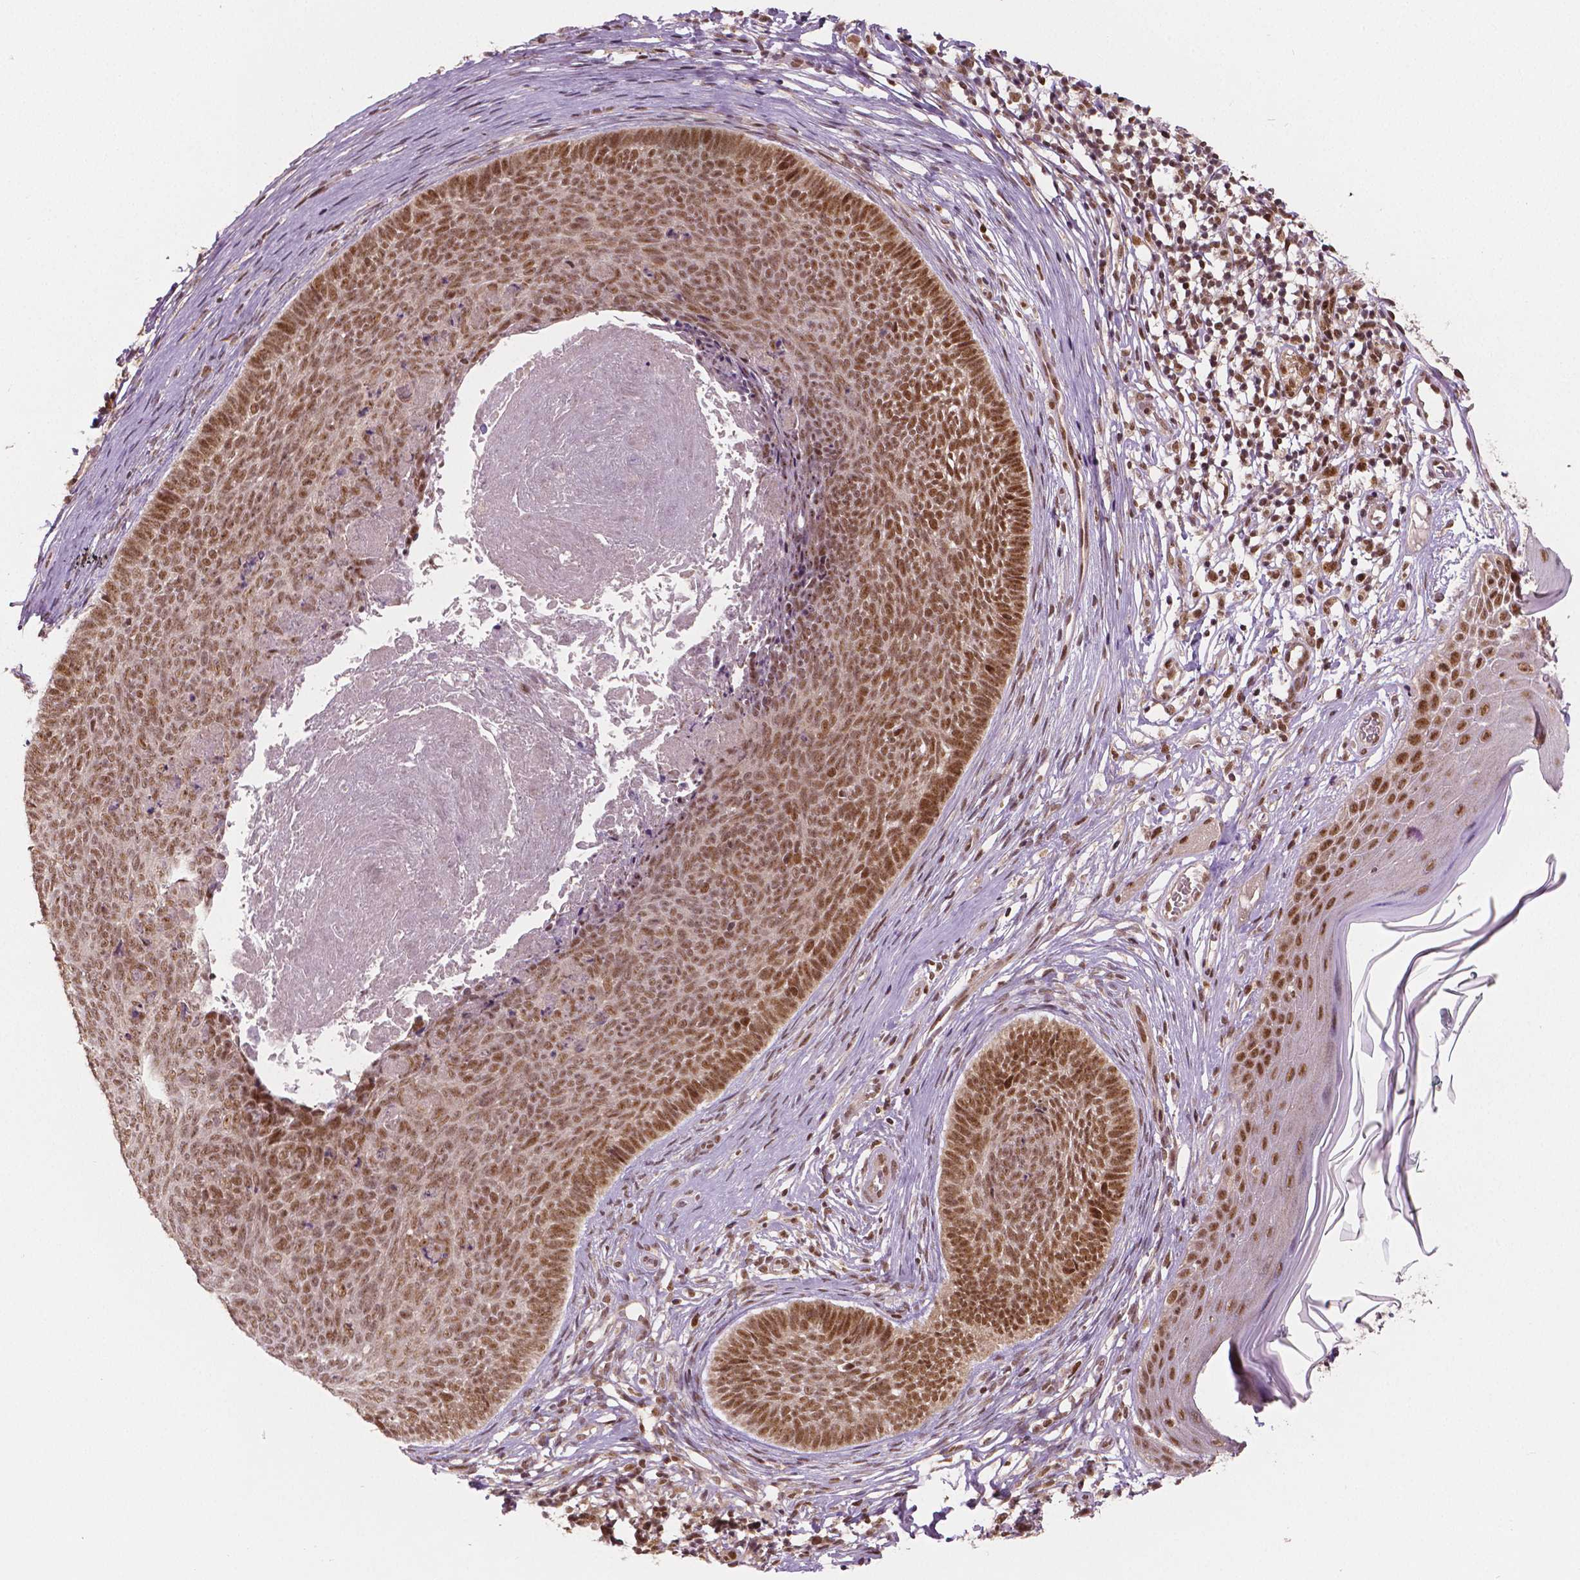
{"staining": {"intensity": "moderate", "quantity": ">75%", "location": "nuclear"}, "tissue": "skin cancer", "cell_type": "Tumor cells", "image_type": "cancer", "snomed": [{"axis": "morphology", "description": "Basal cell carcinoma"}, {"axis": "topography", "description": "Skin"}], "caption": "IHC of skin basal cell carcinoma shows medium levels of moderate nuclear staining in about >75% of tumor cells.", "gene": "NSD2", "patient": {"sex": "male", "age": 85}}